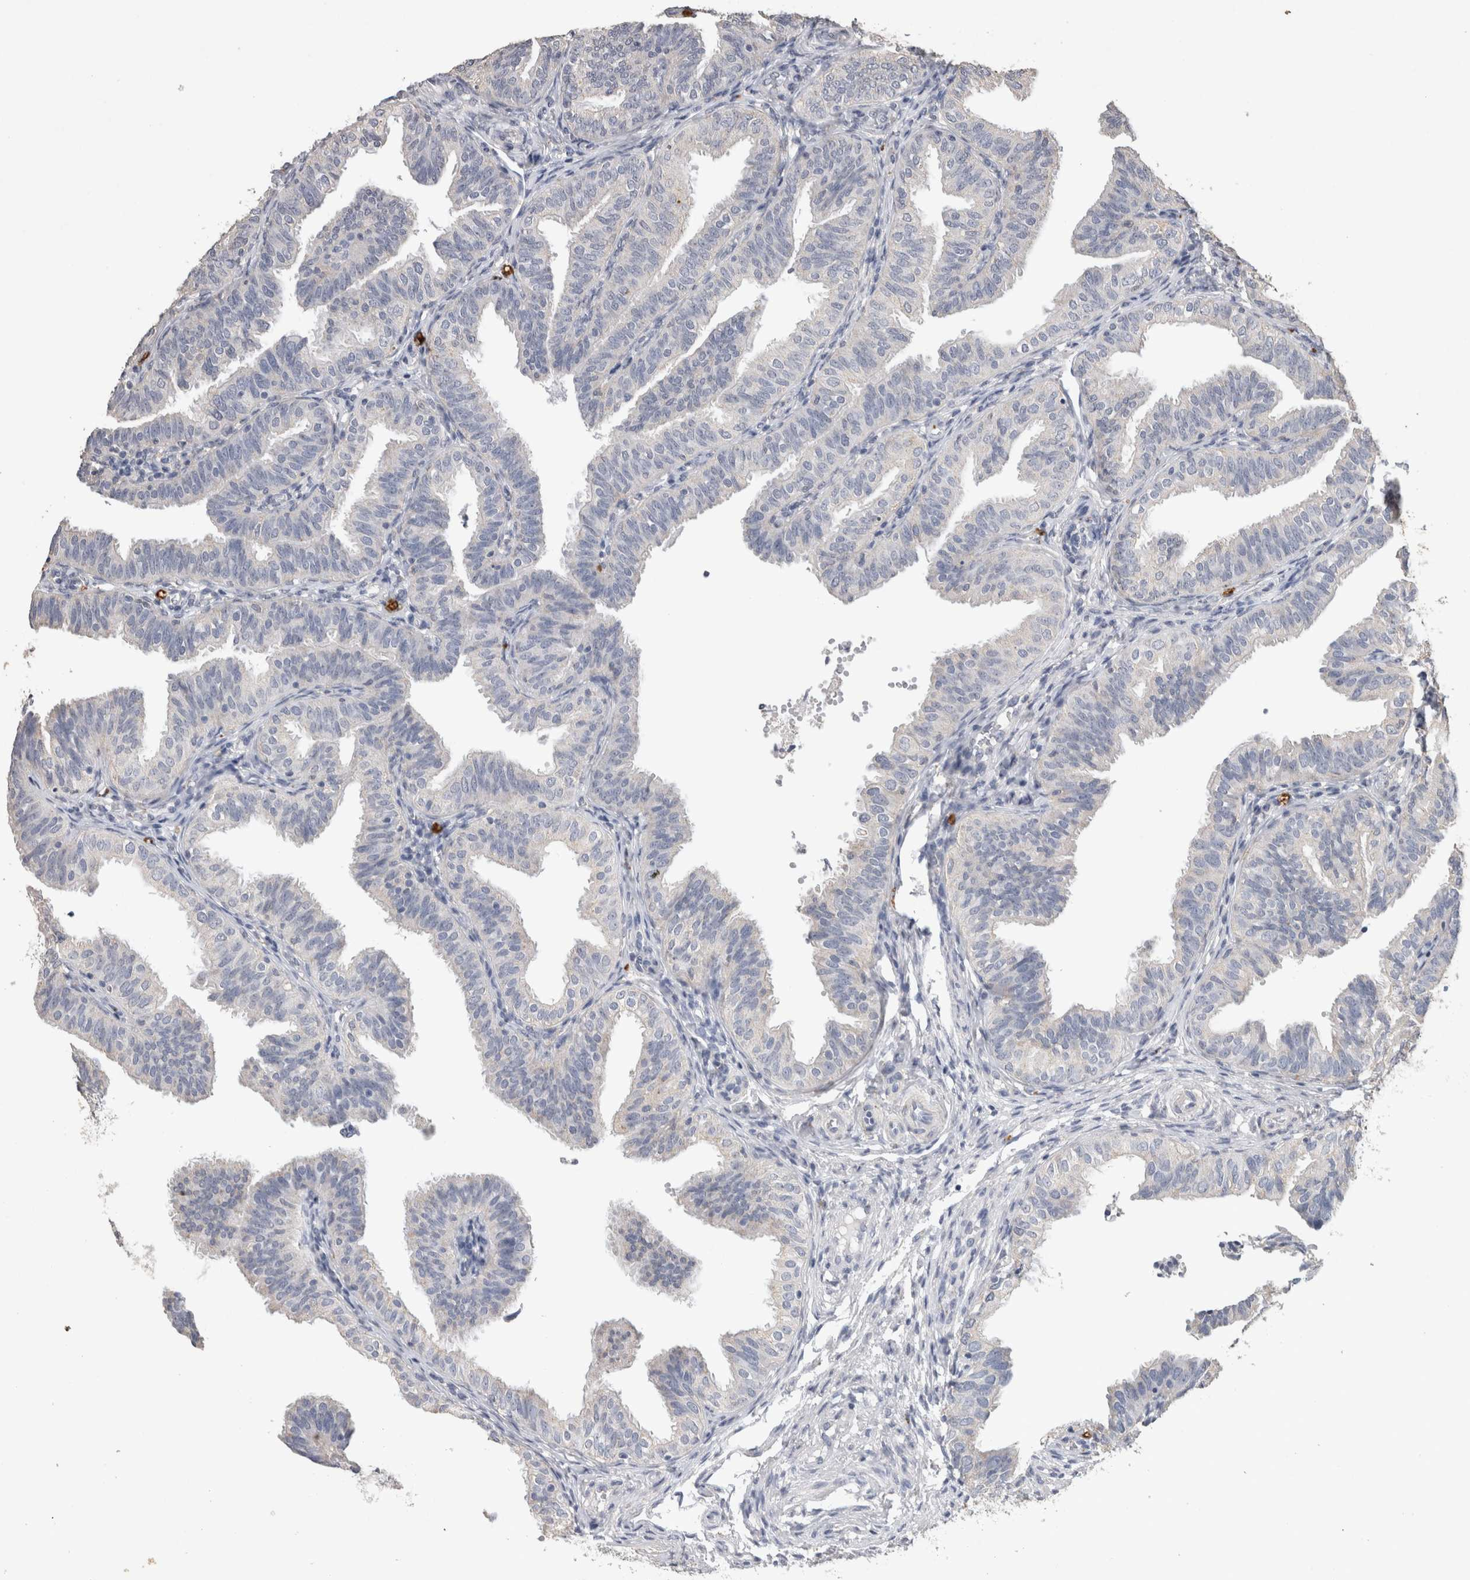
{"staining": {"intensity": "negative", "quantity": "none", "location": "none"}, "tissue": "fallopian tube", "cell_type": "Glandular cells", "image_type": "normal", "snomed": [{"axis": "morphology", "description": "Normal tissue, NOS"}, {"axis": "topography", "description": "Fallopian tube"}], "caption": "Immunohistochemistry of unremarkable fallopian tube exhibits no staining in glandular cells.", "gene": "CNTFR", "patient": {"sex": "female", "age": 35}}